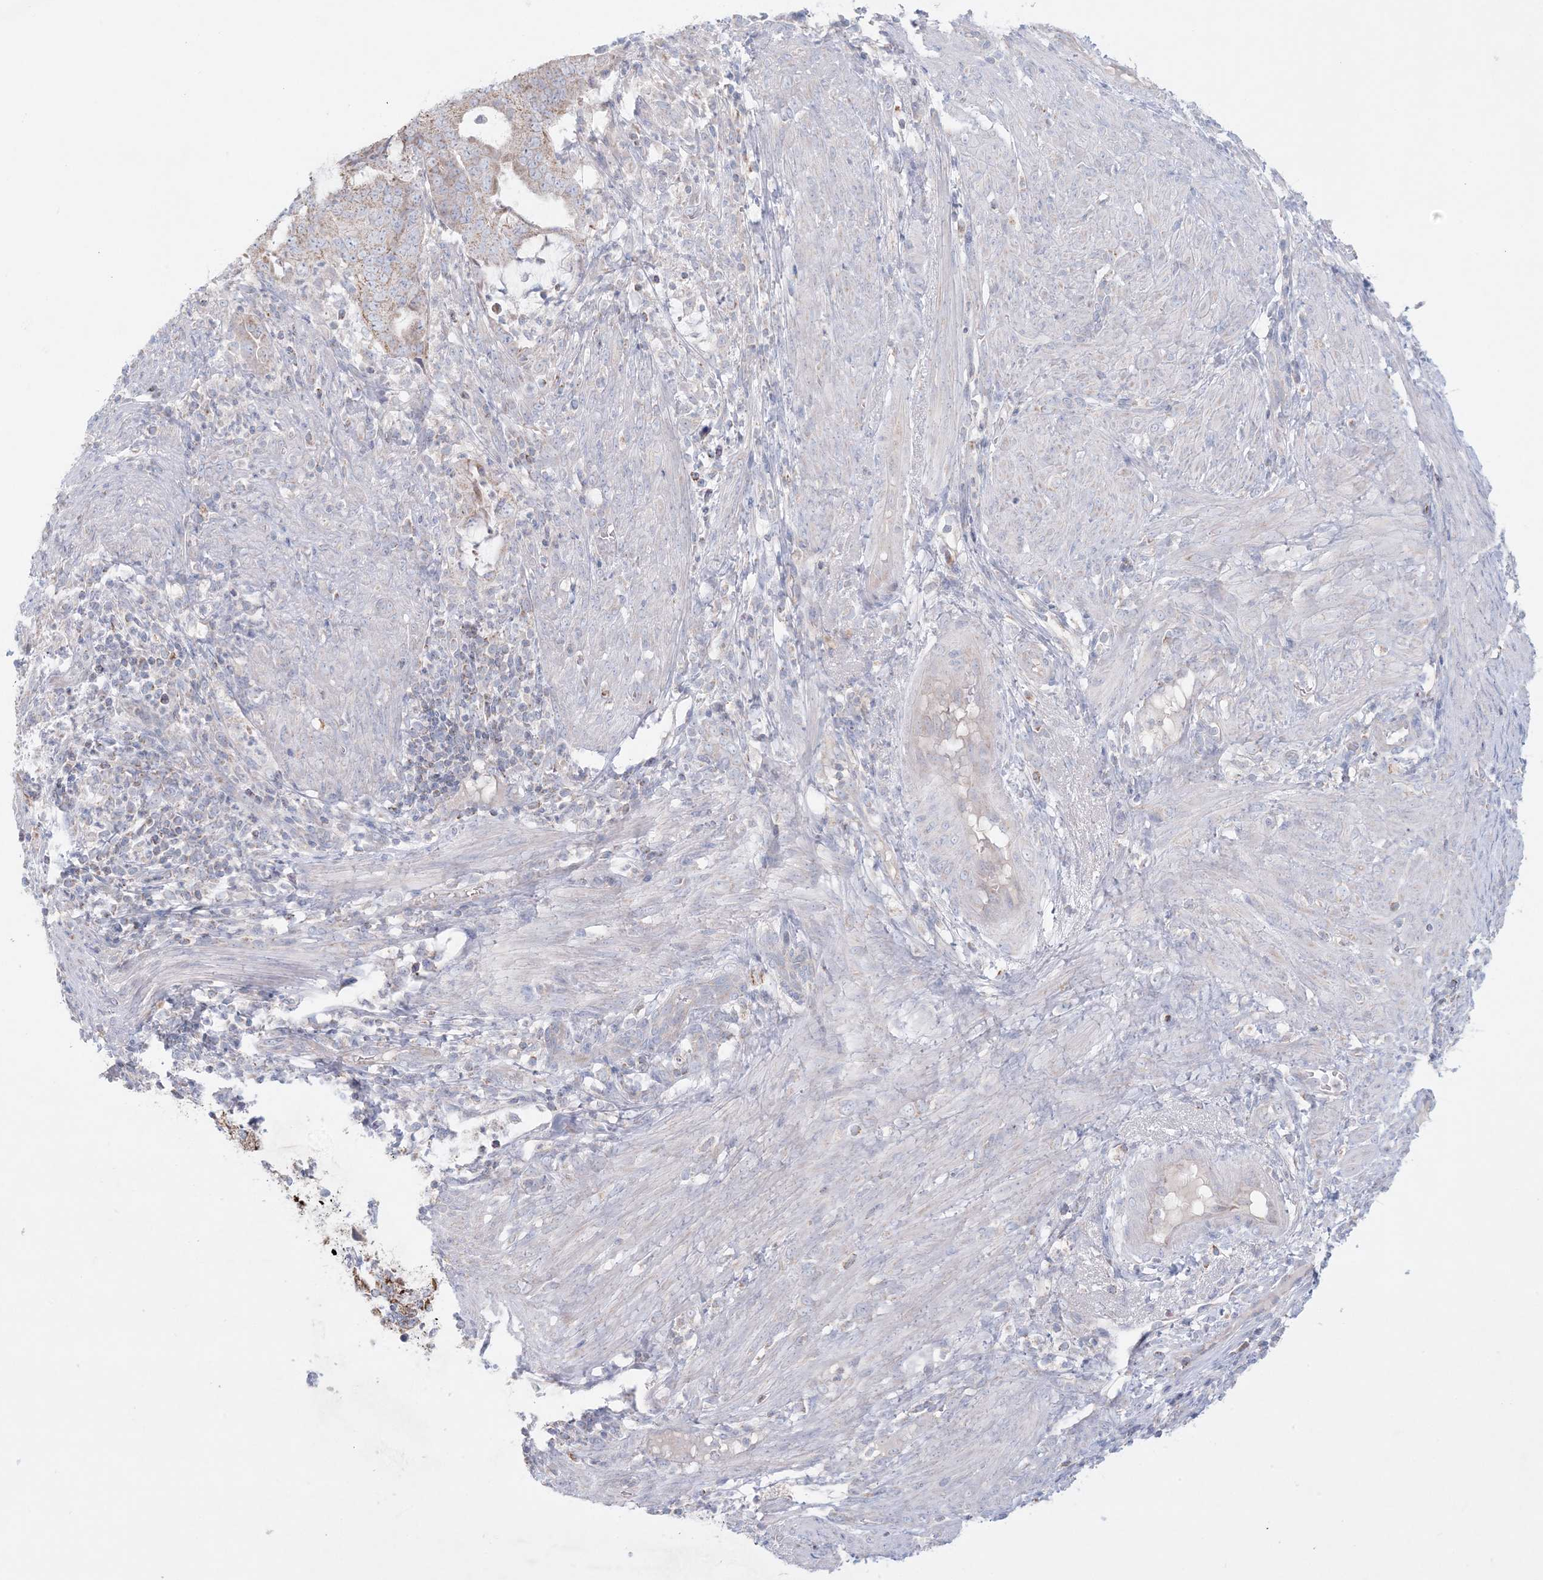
{"staining": {"intensity": "moderate", "quantity": ">75%", "location": "cytoplasmic/membranous"}, "tissue": "endometrial cancer", "cell_type": "Tumor cells", "image_type": "cancer", "snomed": [{"axis": "morphology", "description": "Adenocarcinoma, NOS"}, {"axis": "topography", "description": "Endometrium"}], "caption": "An immunohistochemistry image of neoplastic tissue is shown. Protein staining in brown shows moderate cytoplasmic/membranous positivity in adenocarcinoma (endometrial) within tumor cells. (brown staining indicates protein expression, while blue staining denotes nuclei).", "gene": "KCTD6", "patient": {"sex": "female", "age": 51}}